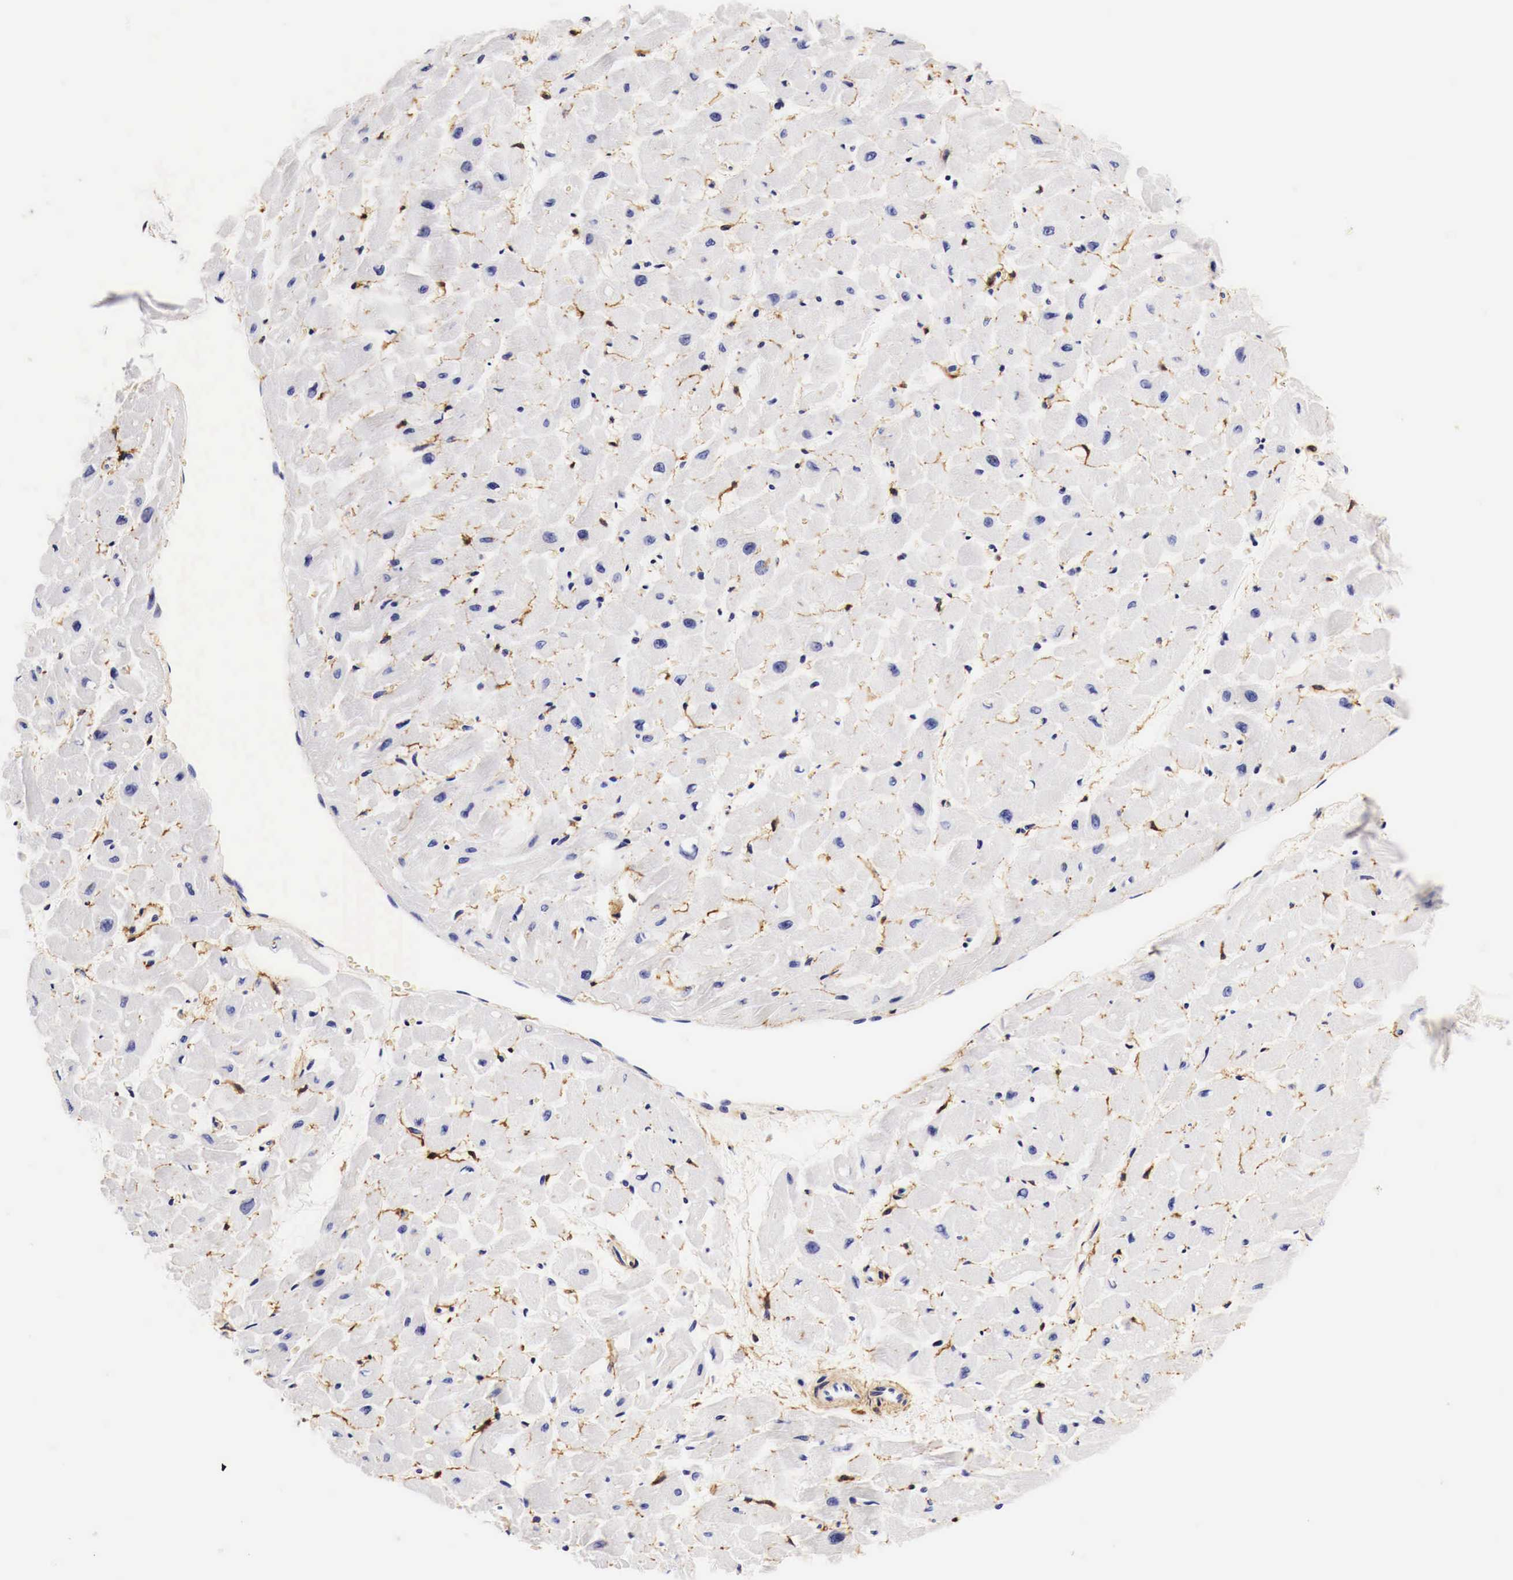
{"staining": {"intensity": "negative", "quantity": "none", "location": "none"}, "tissue": "heart muscle", "cell_type": "Cardiomyocytes", "image_type": "normal", "snomed": [{"axis": "morphology", "description": "Normal tissue, NOS"}, {"axis": "topography", "description": "Heart"}], "caption": "Immunohistochemistry micrograph of unremarkable heart muscle: human heart muscle stained with DAB (3,3'-diaminobenzidine) displays no significant protein positivity in cardiomyocytes. Nuclei are stained in blue.", "gene": "EGFR", "patient": {"sex": "male", "age": 45}}